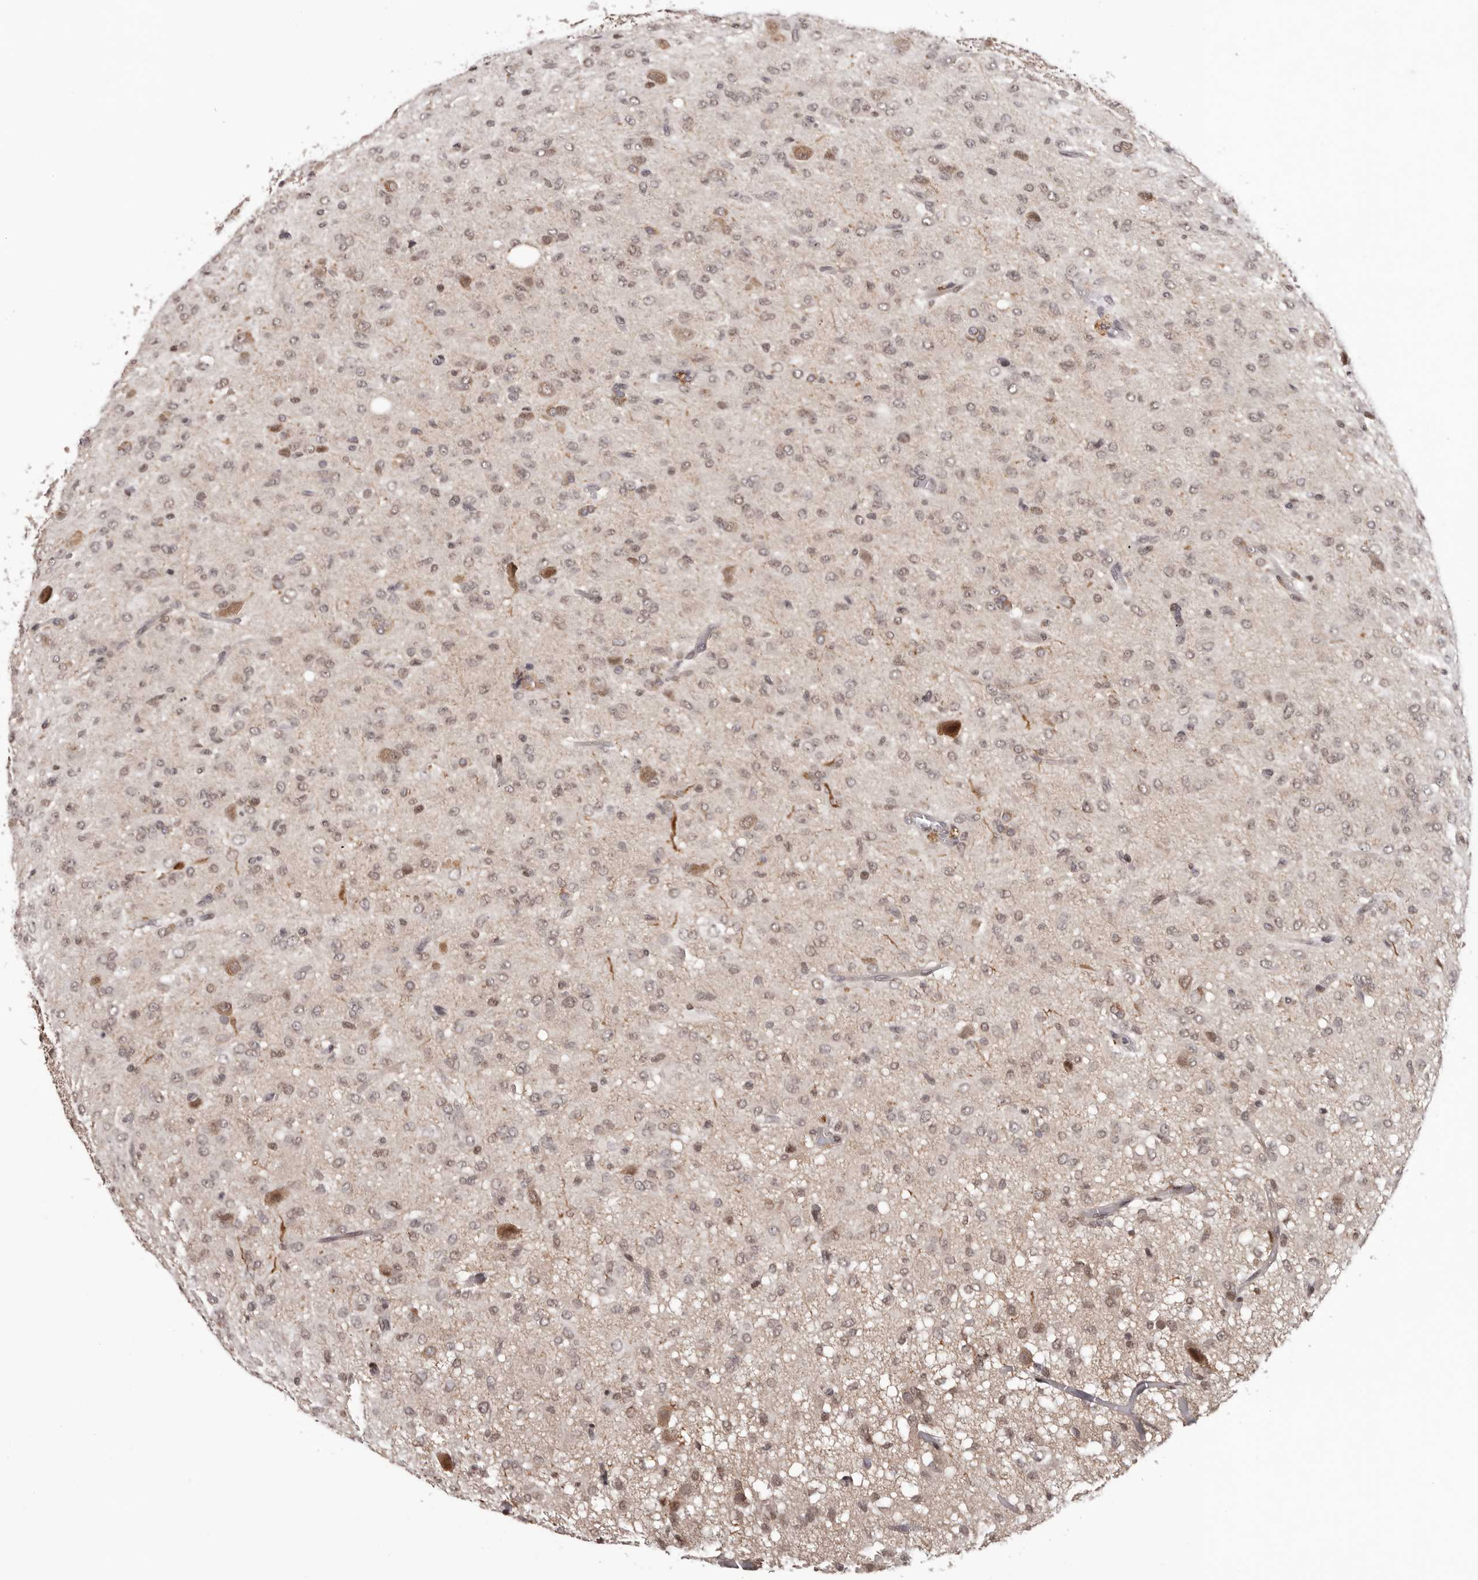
{"staining": {"intensity": "weak", "quantity": "25%-75%", "location": "cytoplasmic/membranous,nuclear"}, "tissue": "glioma", "cell_type": "Tumor cells", "image_type": "cancer", "snomed": [{"axis": "morphology", "description": "Glioma, malignant, High grade"}, {"axis": "topography", "description": "Brain"}], "caption": "Protein staining demonstrates weak cytoplasmic/membranous and nuclear positivity in about 25%-75% of tumor cells in glioma.", "gene": "TBX5", "patient": {"sex": "female", "age": 59}}